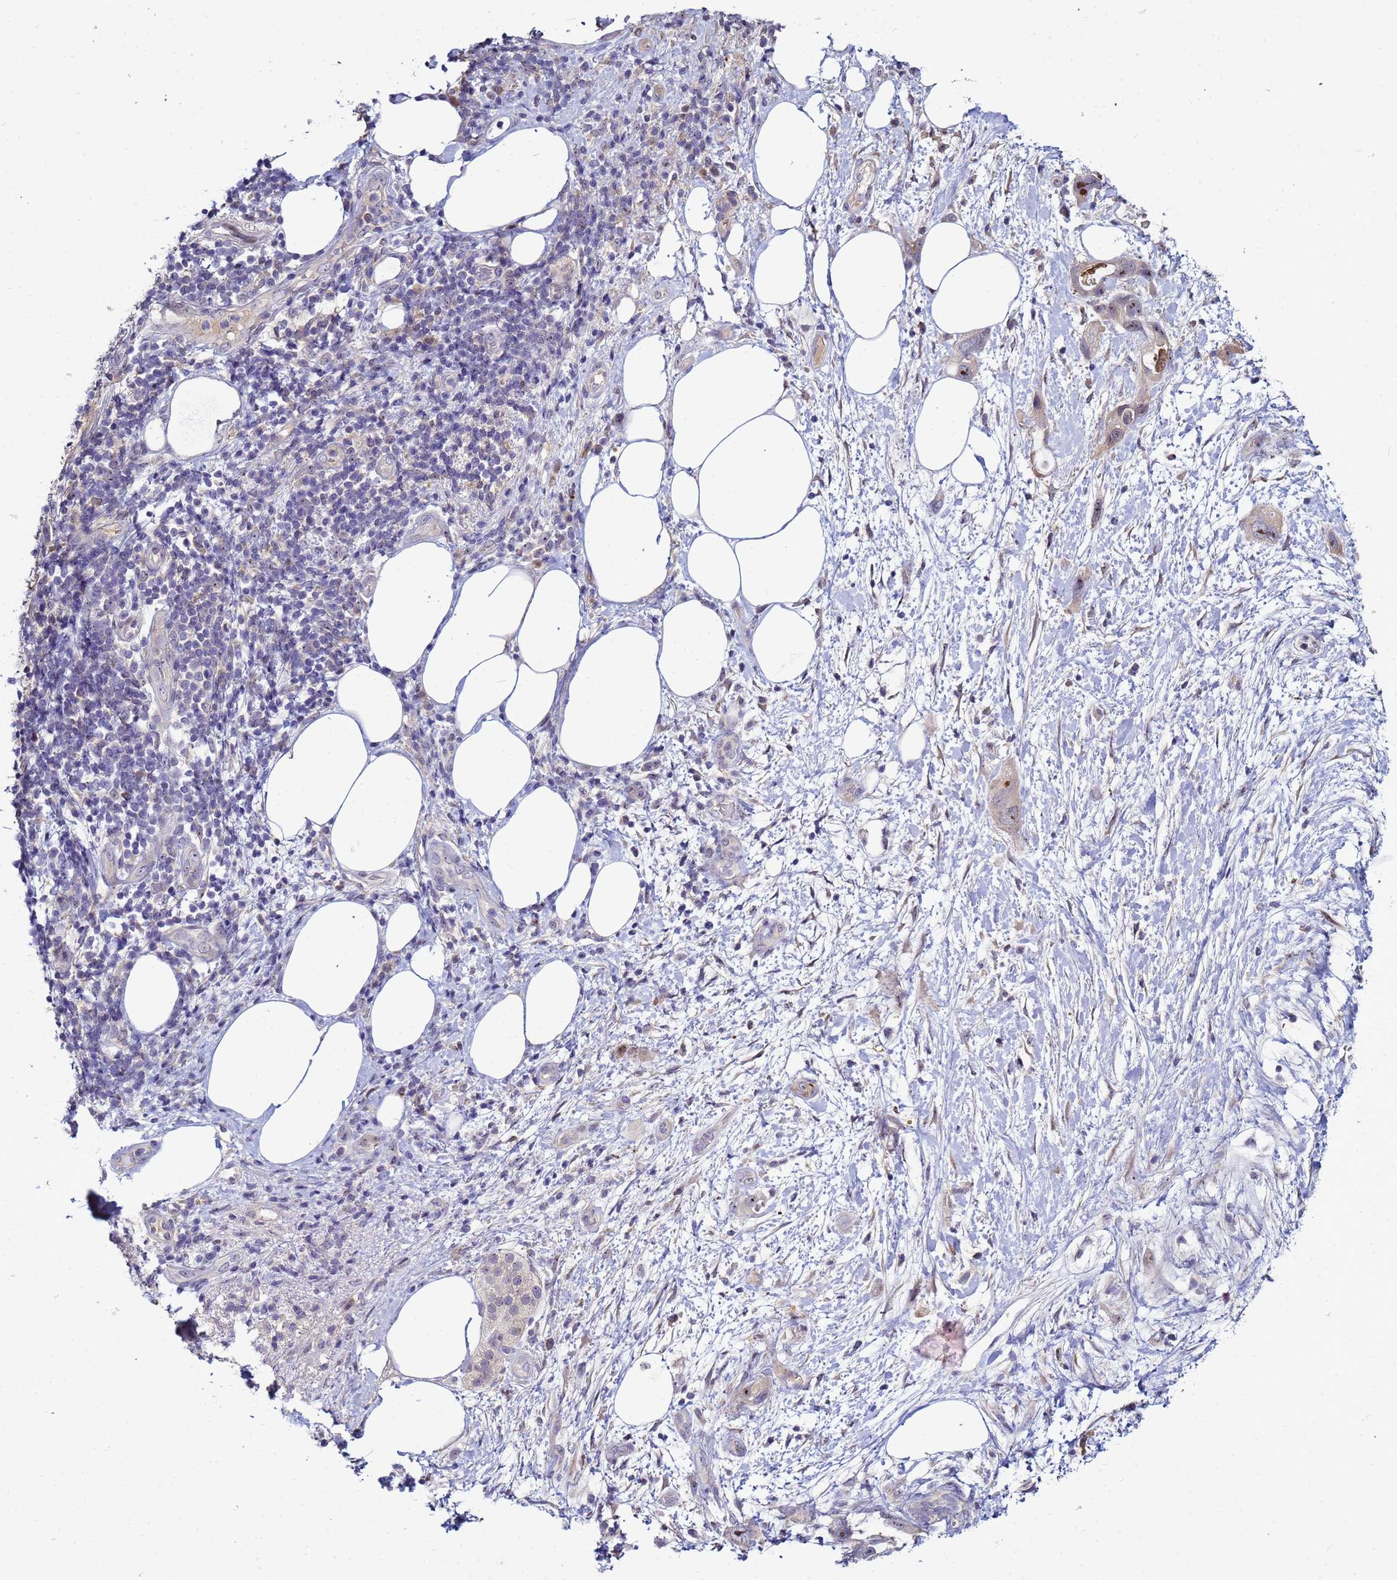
{"staining": {"intensity": "weak", "quantity": "<25%", "location": "cytoplasmic/membranous,nuclear"}, "tissue": "pancreatic cancer", "cell_type": "Tumor cells", "image_type": "cancer", "snomed": [{"axis": "morphology", "description": "Adenocarcinoma, NOS"}, {"axis": "topography", "description": "Pancreas"}], "caption": "High power microscopy micrograph of an immunohistochemistry photomicrograph of pancreatic cancer (adenocarcinoma), revealing no significant positivity in tumor cells.", "gene": "NOL8", "patient": {"sex": "female", "age": 61}}